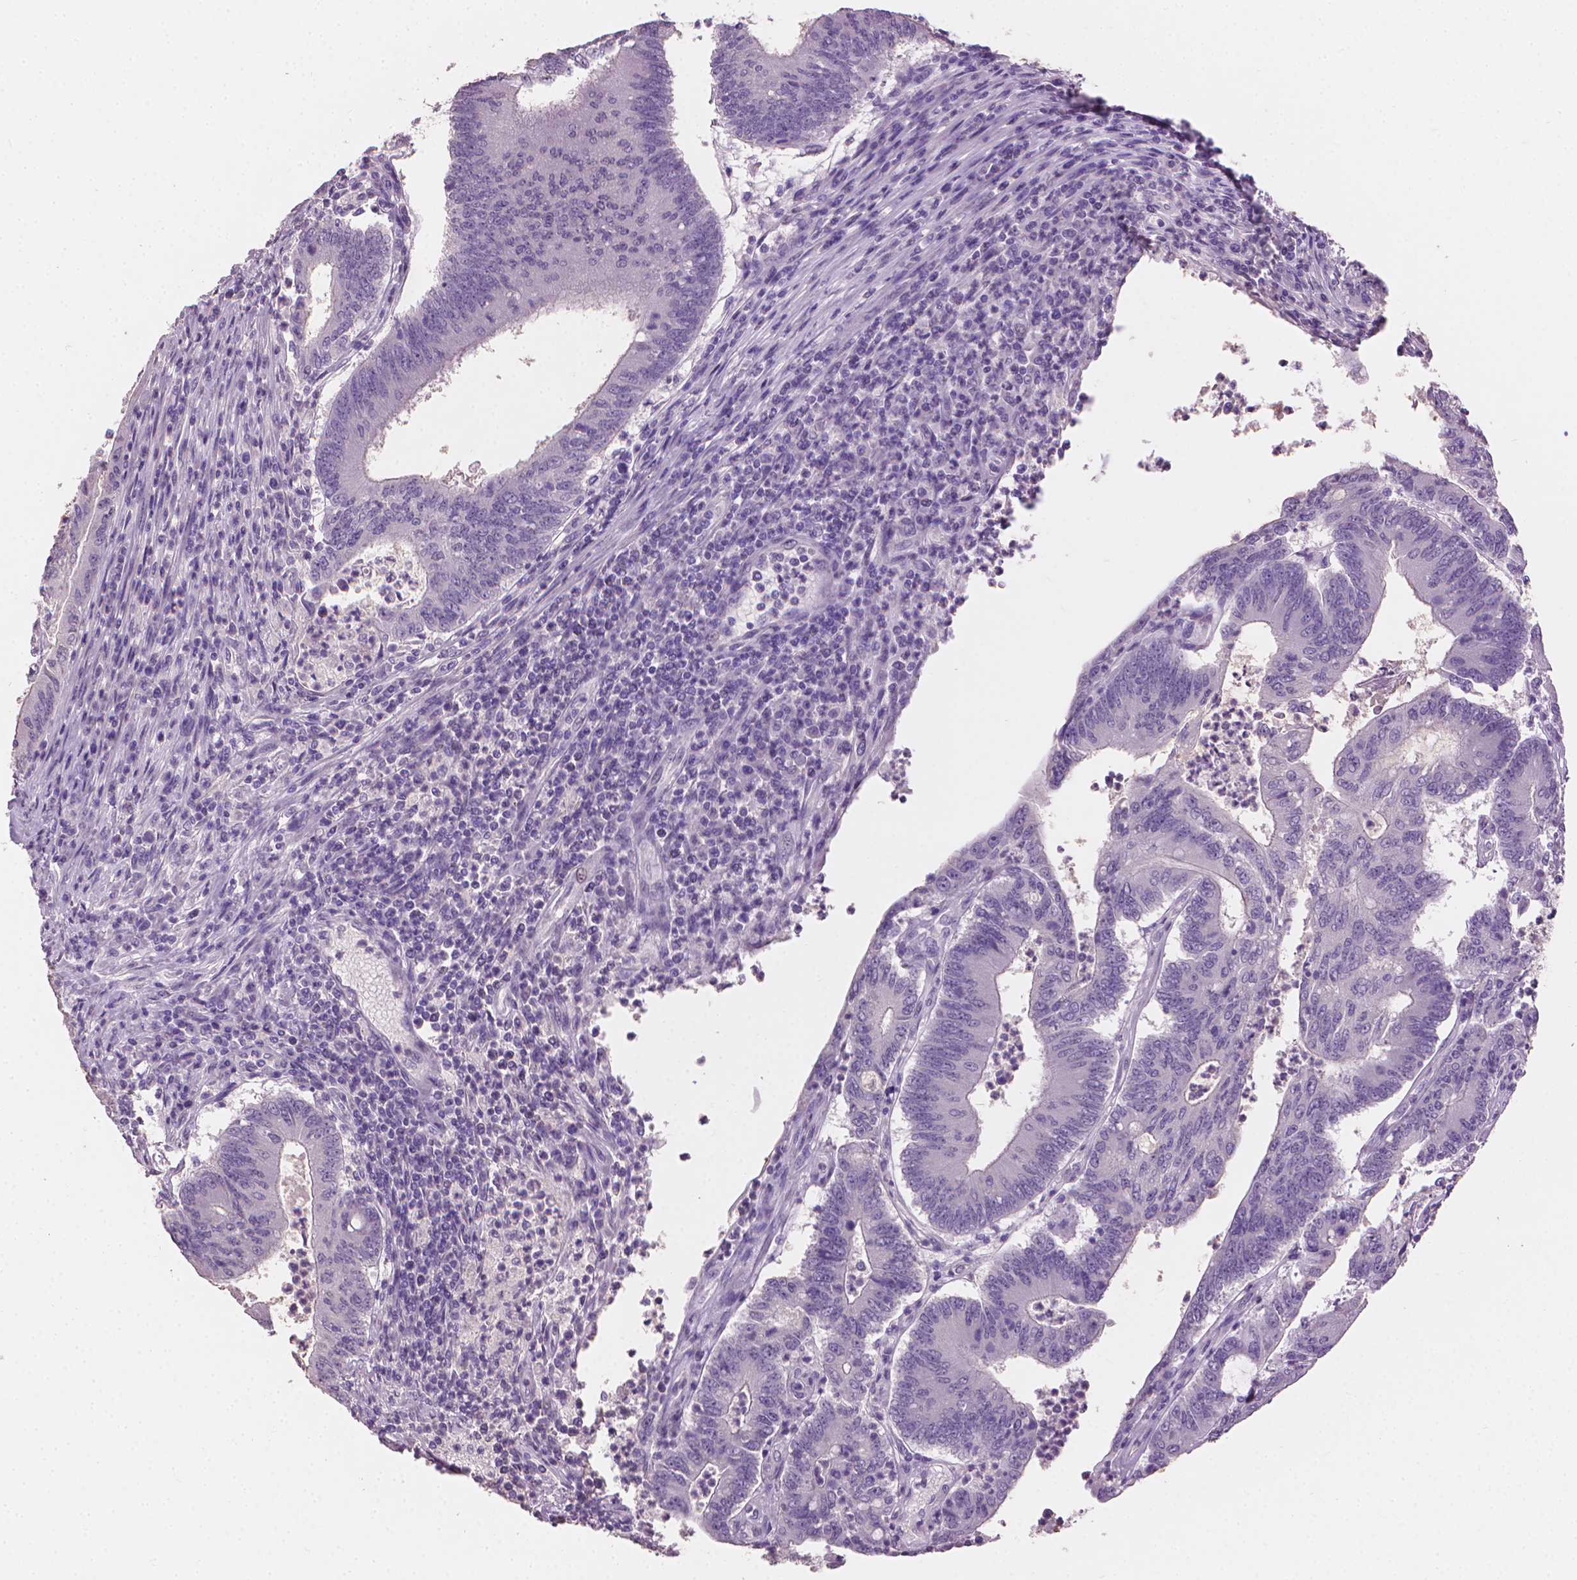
{"staining": {"intensity": "negative", "quantity": "none", "location": "none"}, "tissue": "colorectal cancer", "cell_type": "Tumor cells", "image_type": "cancer", "snomed": [{"axis": "morphology", "description": "Adenocarcinoma, NOS"}, {"axis": "topography", "description": "Colon"}], "caption": "Immunohistochemistry of human colorectal cancer shows no staining in tumor cells.", "gene": "MLANA", "patient": {"sex": "female", "age": 70}}